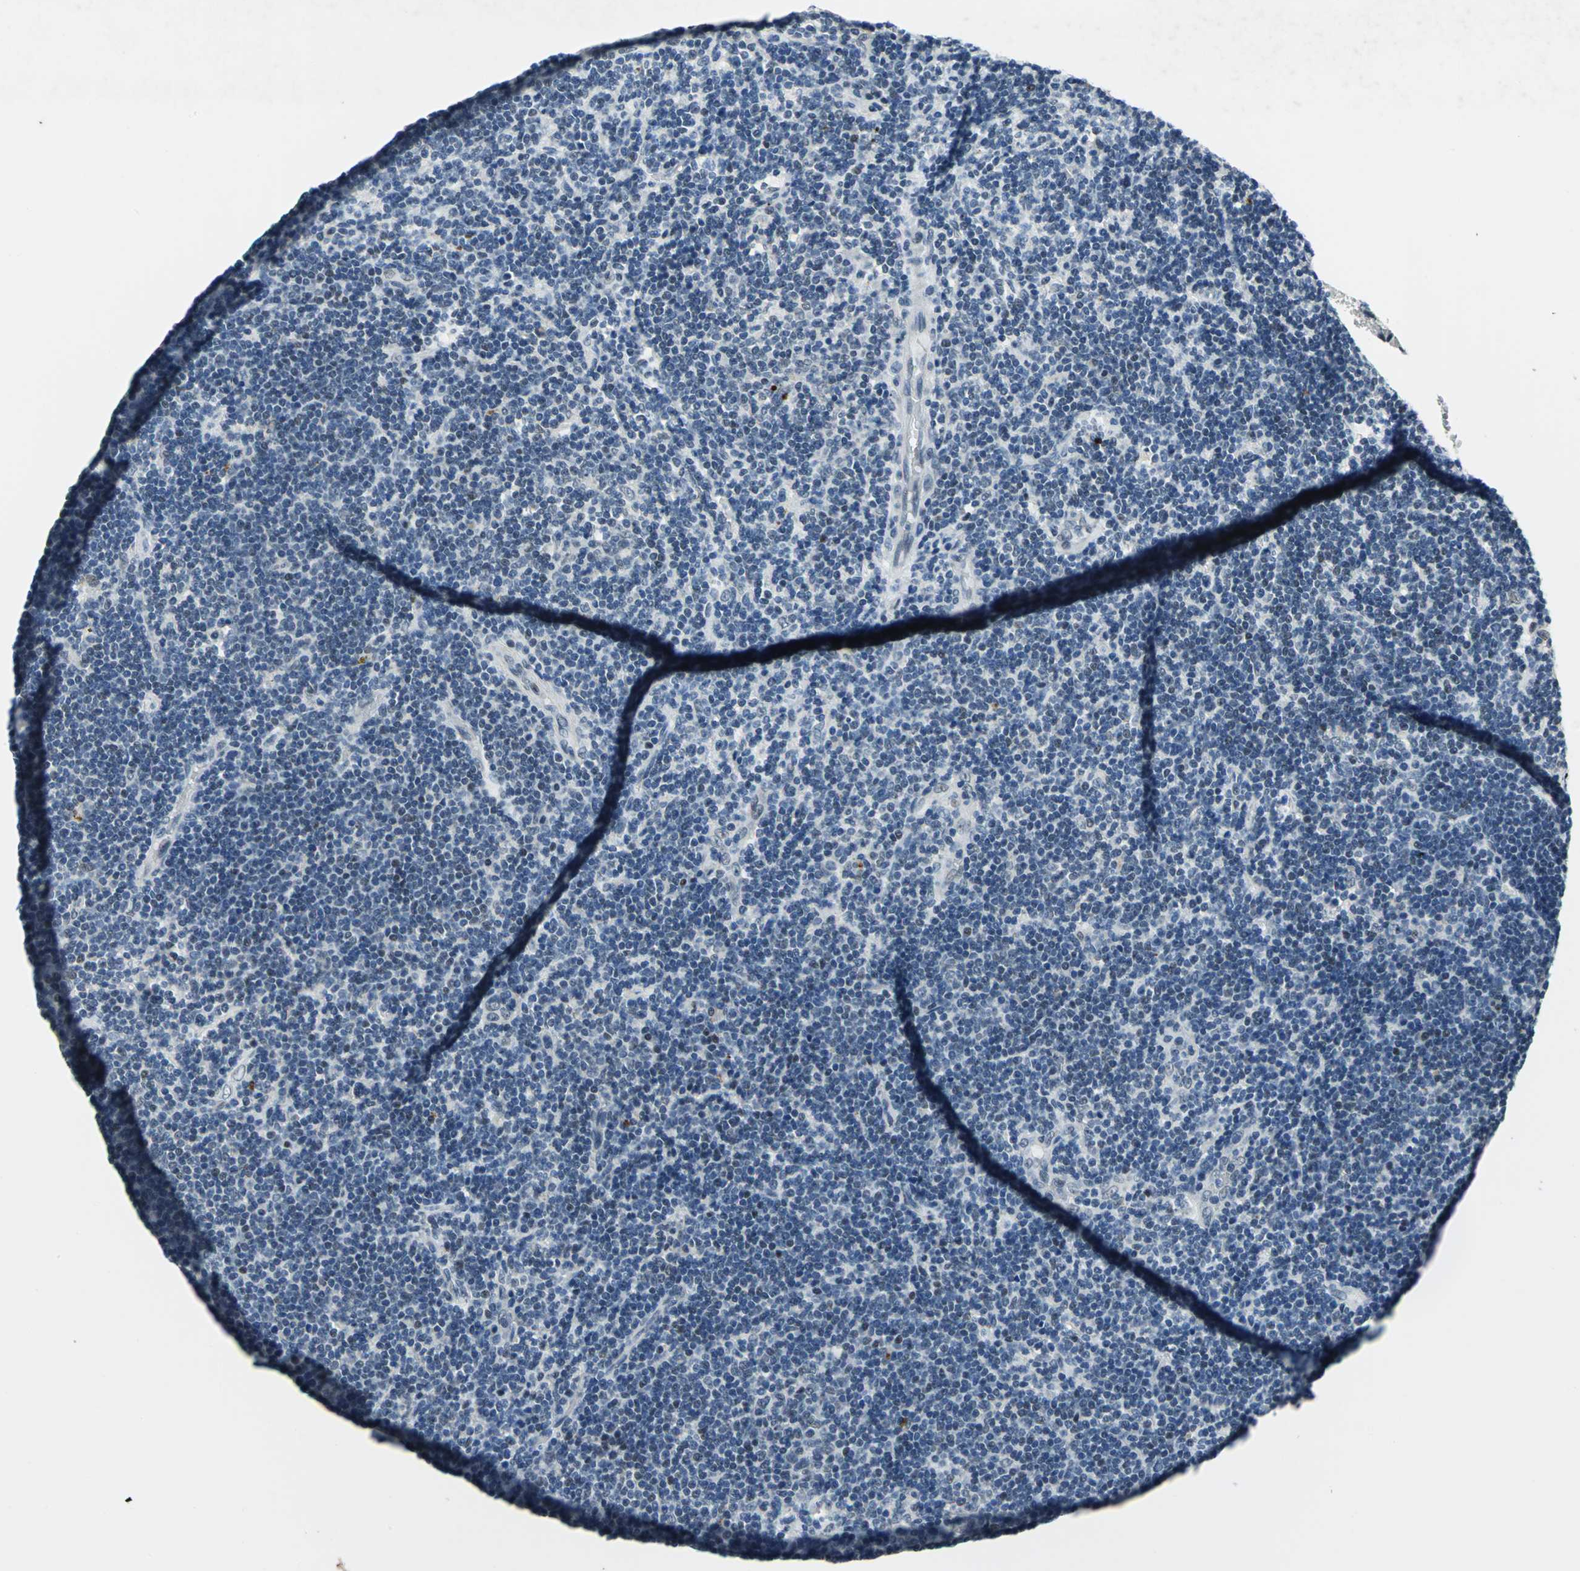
{"staining": {"intensity": "negative", "quantity": "none", "location": "none"}, "tissue": "lymphoma", "cell_type": "Tumor cells", "image_type": "cancer", "snomed": [{"axis": "morphology", "description": "Malignant lymphoma, non-Hodgkin's type, Low grade"}, {"axis": "topography", "description": "Lymph node"}], "caption": "Immunohistochemistry histopathology image of lymphoma stained for a protein (brown), which exhibits no positivity in tumor cells.", "gene": "RAD17", "patient": {"sex": "male", "age": 70}}